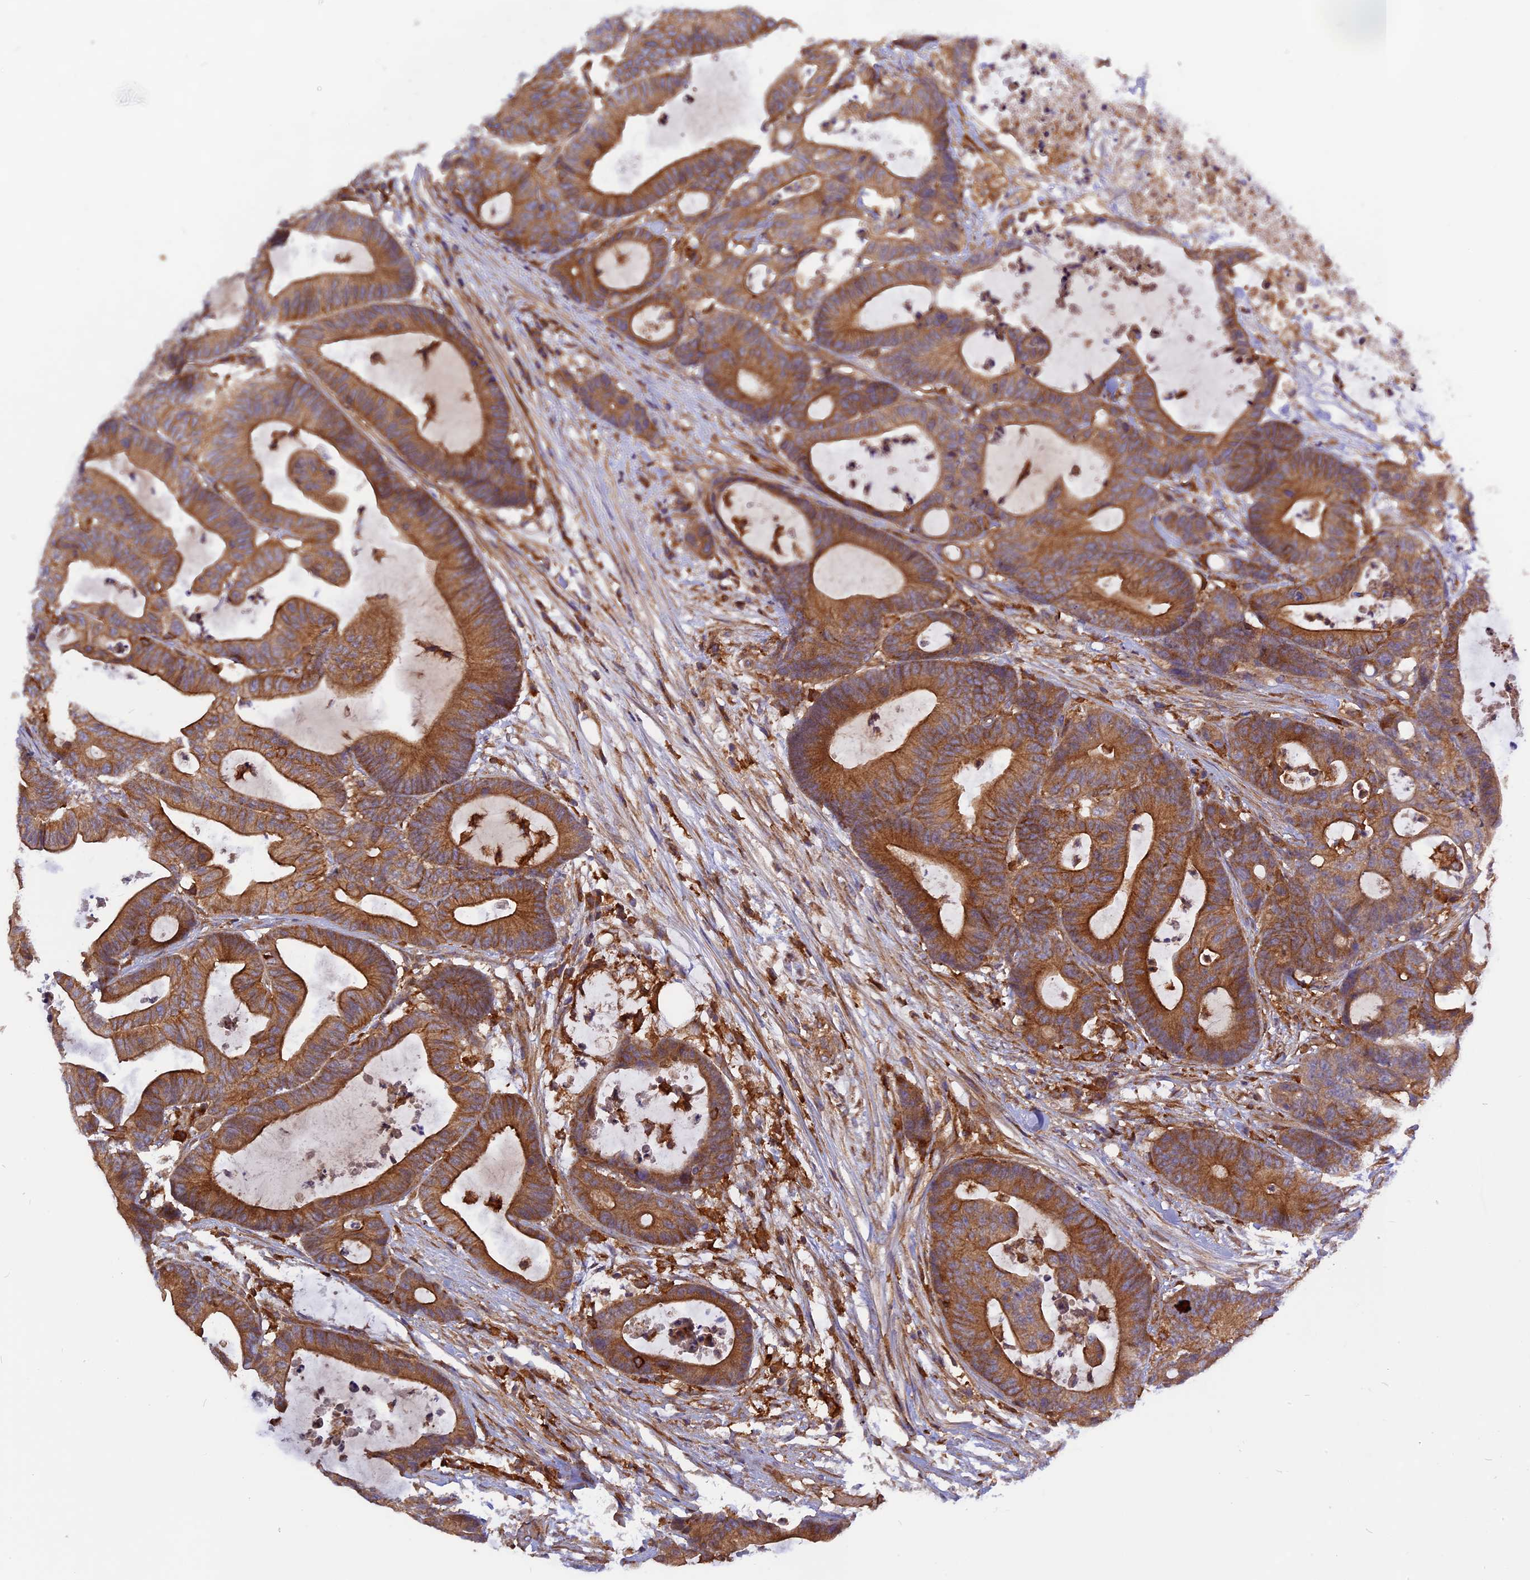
{"staining": {"intensity": "strong", "quantity": ">75%", "location": "cytoplasmic/membranous"}, "tissue": "colorectal cancer", "cell_type": "Tumor cells", "image_type": "cancer", "snomed": [{"axis": "morphology", "description": "Adenocarcinoma, NOS"}, {"axis": "topography", "description": "Colon"}], "caption": "Tumor cells show high levels of strong cytoplasmic/membranous positivity in approximately >75% of cells in colorectal adenocarcinoma.", "gene": "MYO9B", "patient": {"sex": "female", "age": 84}}